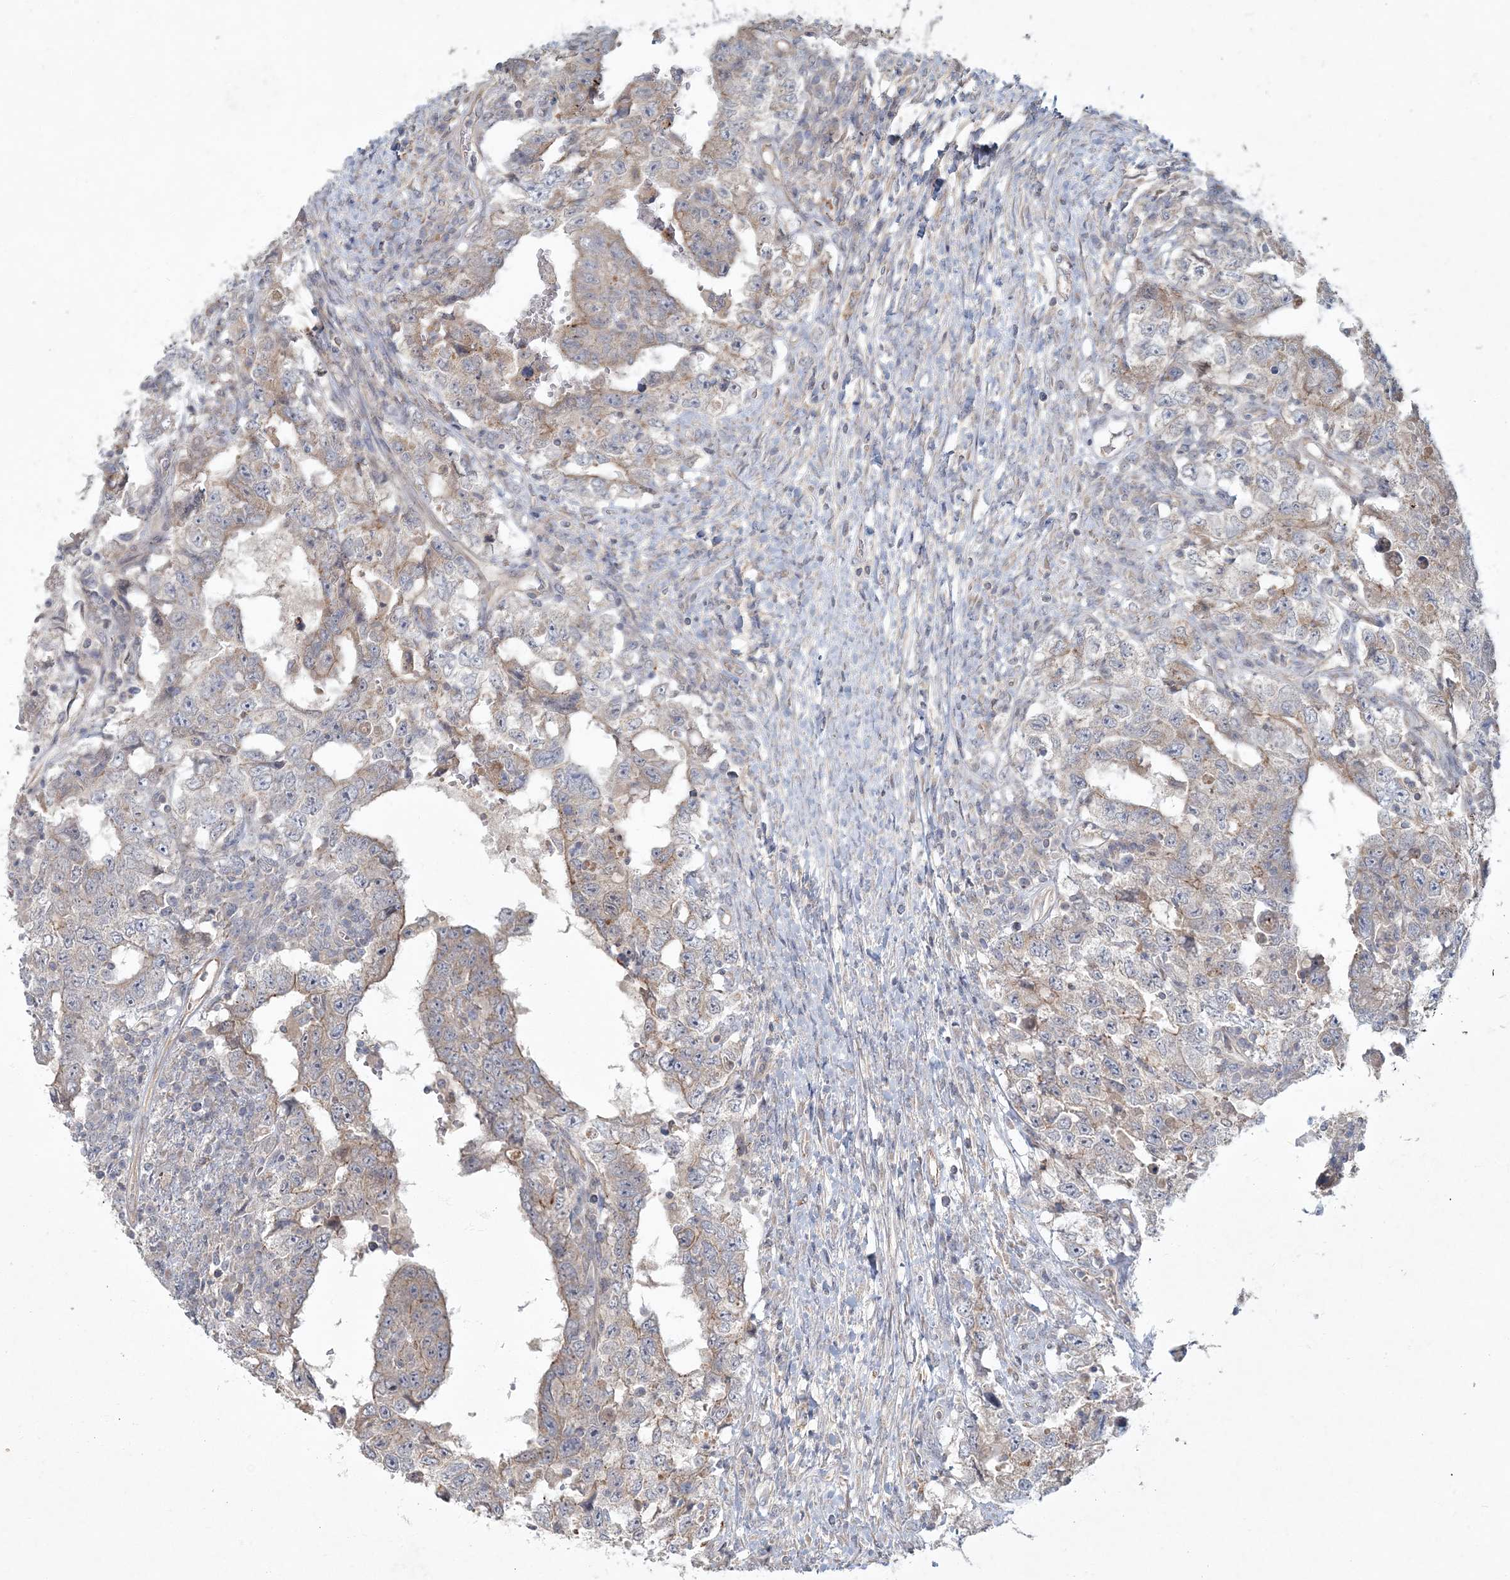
{"staining": {"intensity": "weak", "quantity": "<25%", "location": "cytoplasmic/membranous"}, "tissue": "testis cancer", "cell_type": "Tumor cells", "image_type": "cancer", "snomed": [{"axis": "morphology", "description": "Carcinoma, Embryonal, NOS"}, {"axis": "topography", "description": "Testis"}], "caption": "Tumor cells are negative for protein expression in human testis cancer.", "gene": "ARHGEF38", "patient": {"sex": "male", "age": 26}}